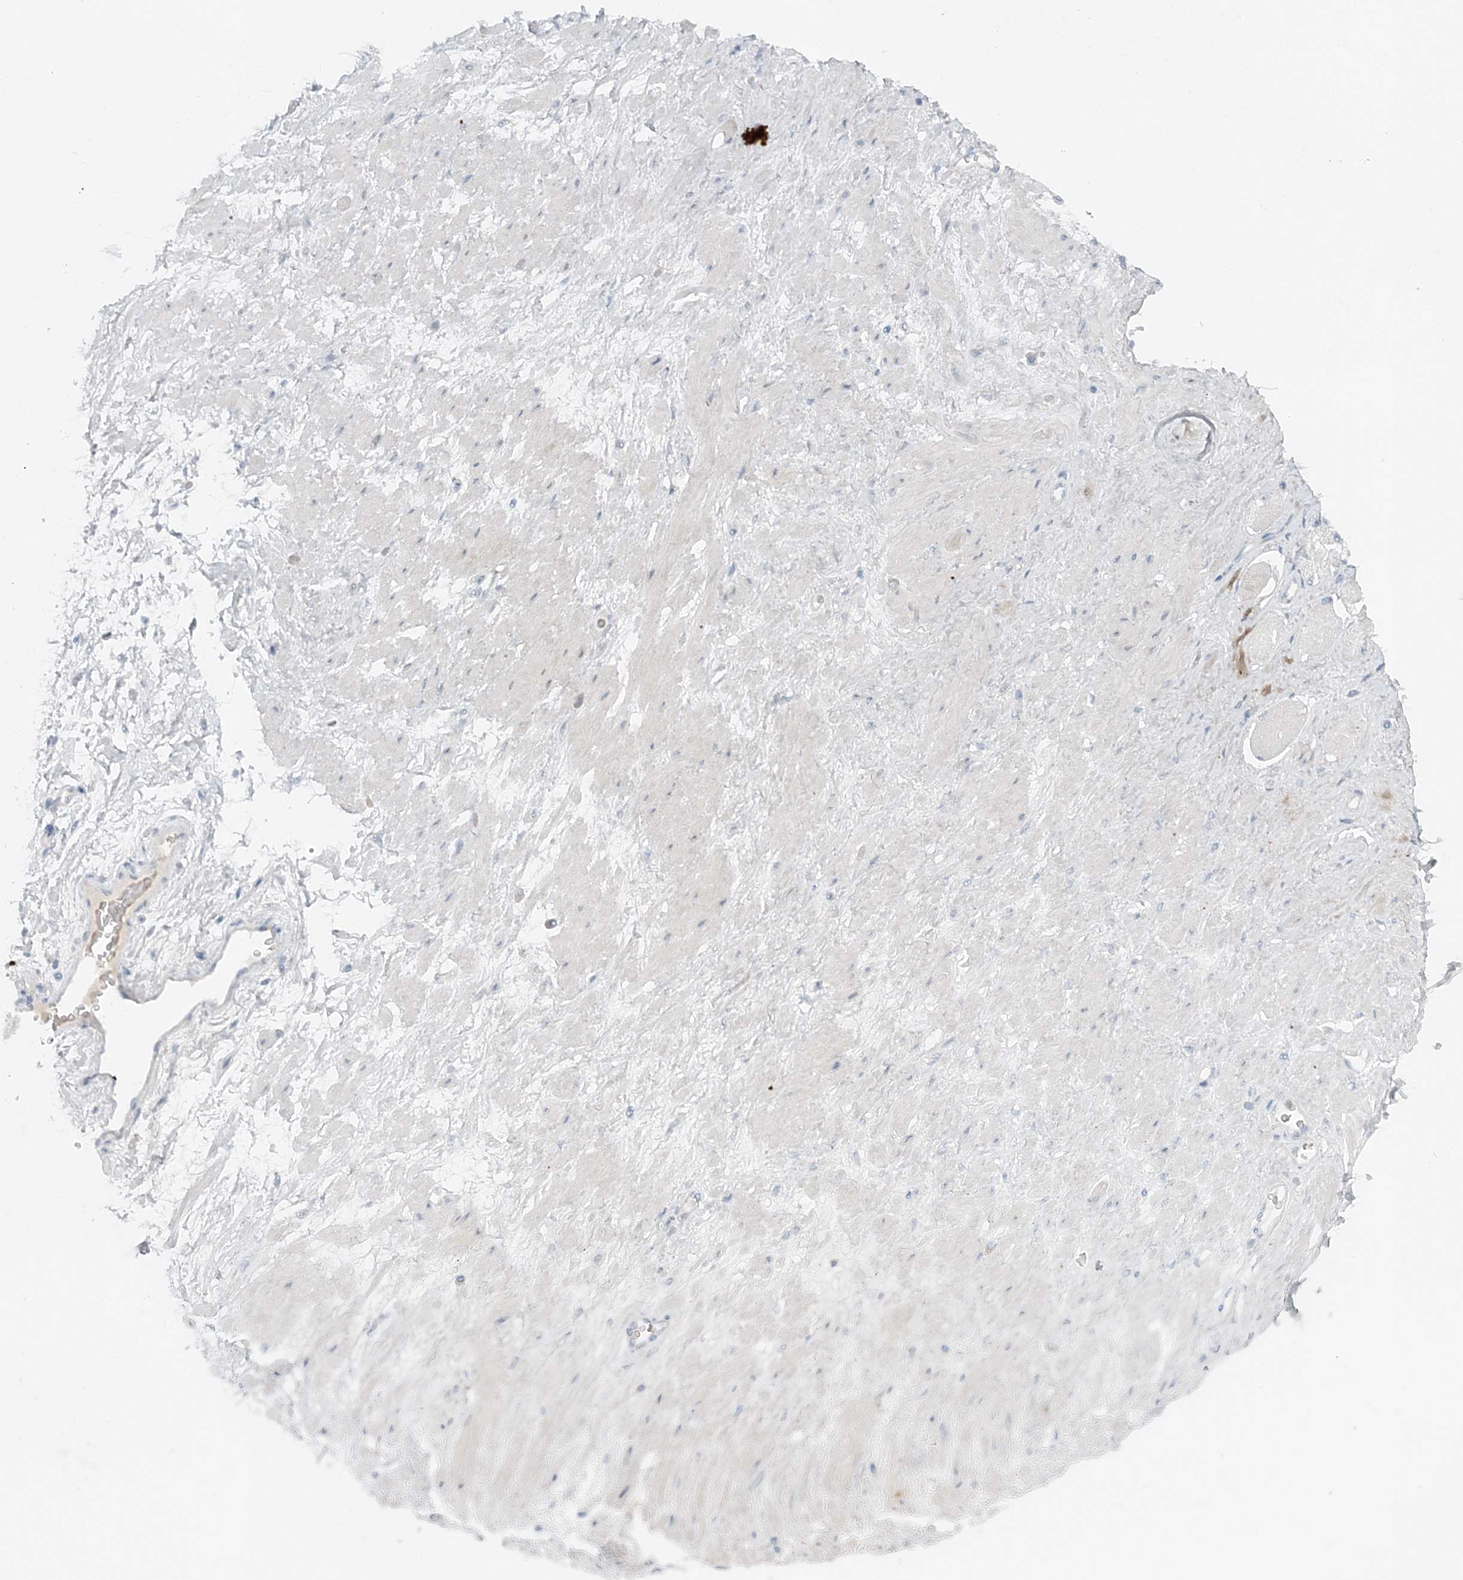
{"staining": {"intensity": "negative", "quantity": "none", "location": "none"}, "tissue": "adipose tissue", "cell_type": "Adipocytes", "image_type": "normal", "snomed": [{"axis": "morphology", "description": "Normal tissue, NOS"}, {"axis": "morphology", "description": "Adenocarcinoma, Low grade"}, {"axis": "topography", "description": "Prostate"}, {"axis": "topography", "description": "Peripheral nerve tissue"}], "caption": "Immunohistochemistry (IHC) histopathology image of unremarkable adipose tissue stained for a protein (brown), which displays no positivity in adipocytes.", "gene": "ATP11A", "patient": {"sex": "male", "age": 63}}